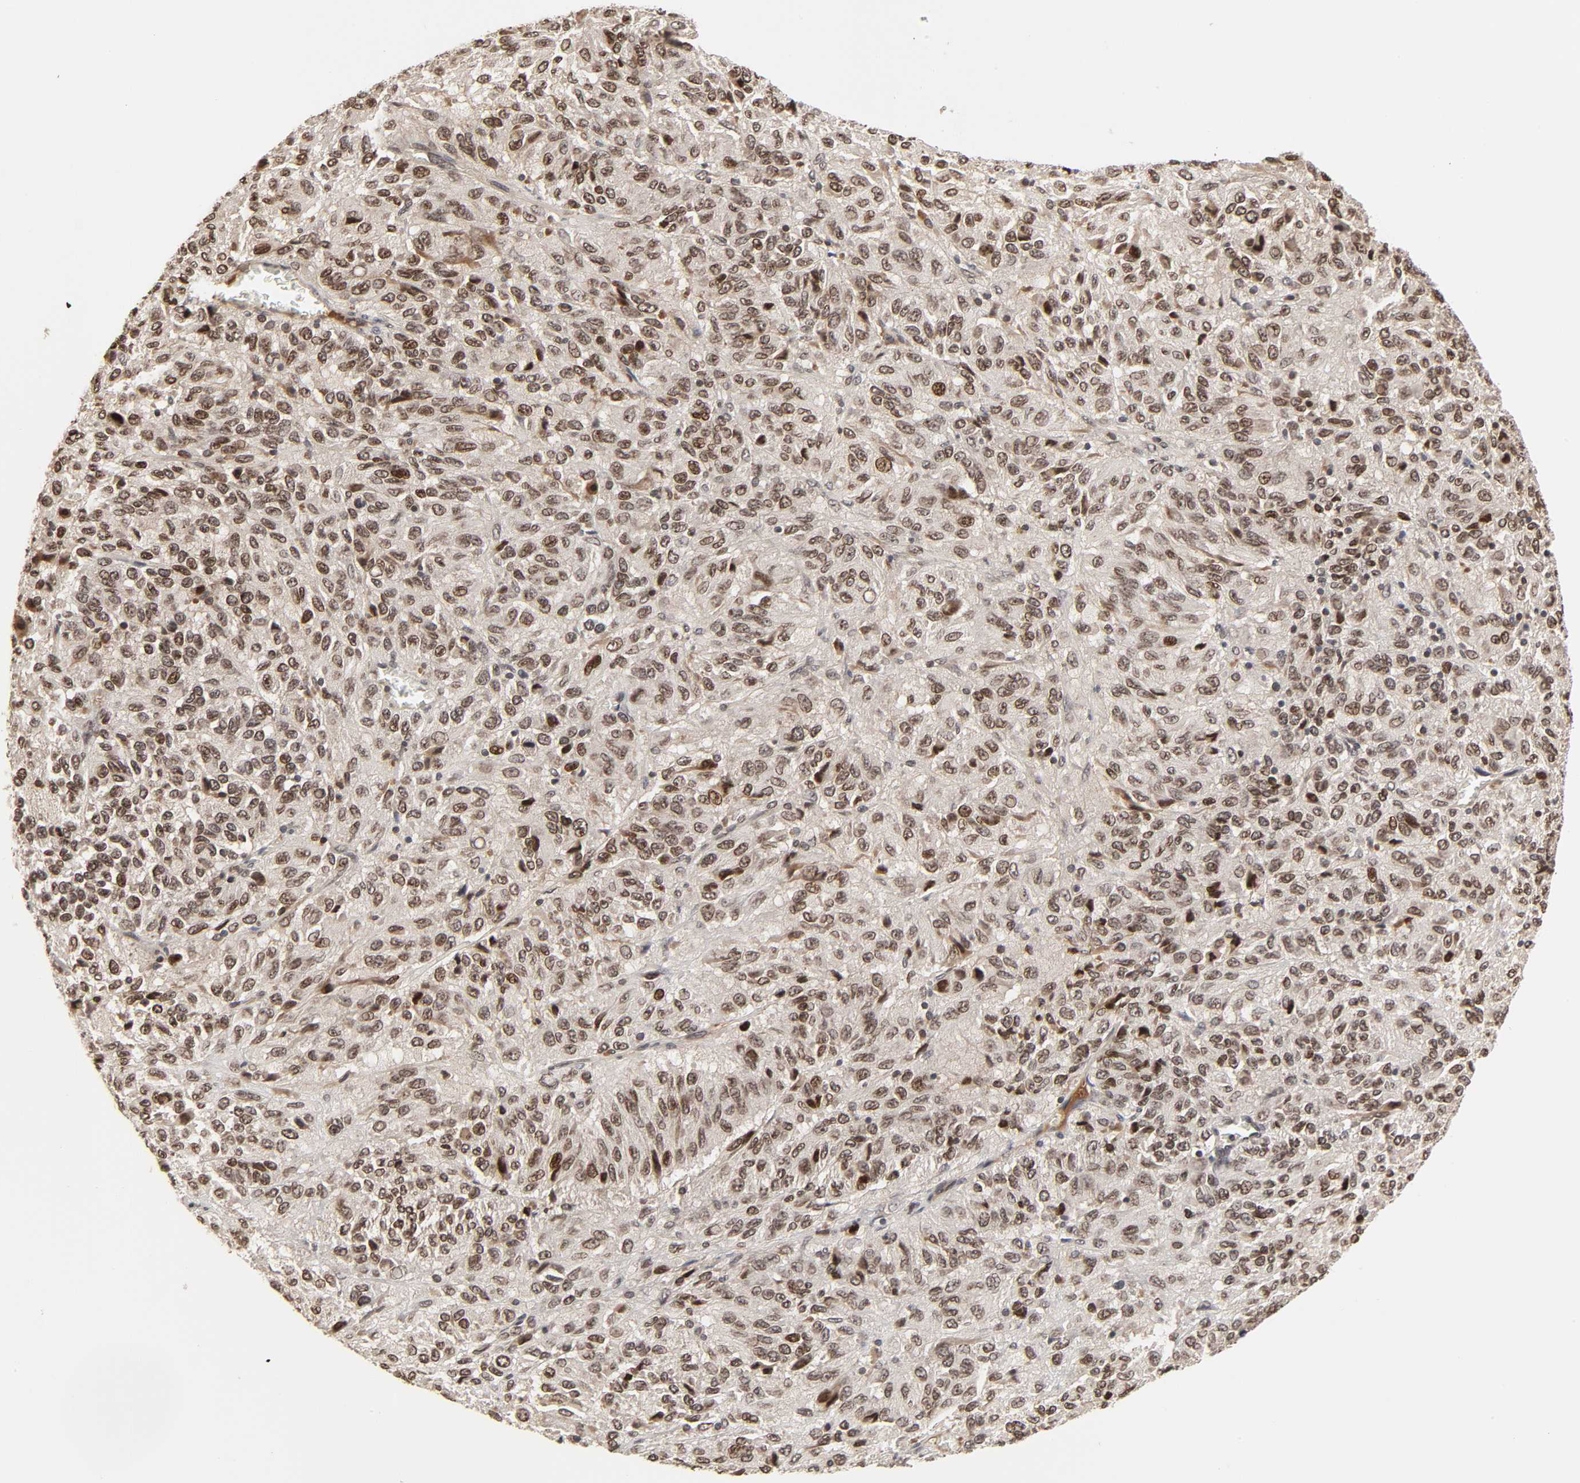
{"staining": {"intensity": "strong", "quantity": ">75%", "location": "cytoplasmic/membranous,nuclear"}, "tissue": "melanoma", "cell_type": "Tumor cells", "image_type": "cancer", "snomed": [{"axis": "morphology", "description": "Malignant melanoma, Metastatic site"}, {"axis": "topography", "description": "Lung"}], "caption": "Malignant melanoma (metastatic site) was stained to show a protein in brown. There is high levels of strong cytoplasmic/membranous and nuclear positivity in about >75% of tumor cells.", "gene": "CPN2", "patient": {"sex": "male", "age": 64}}